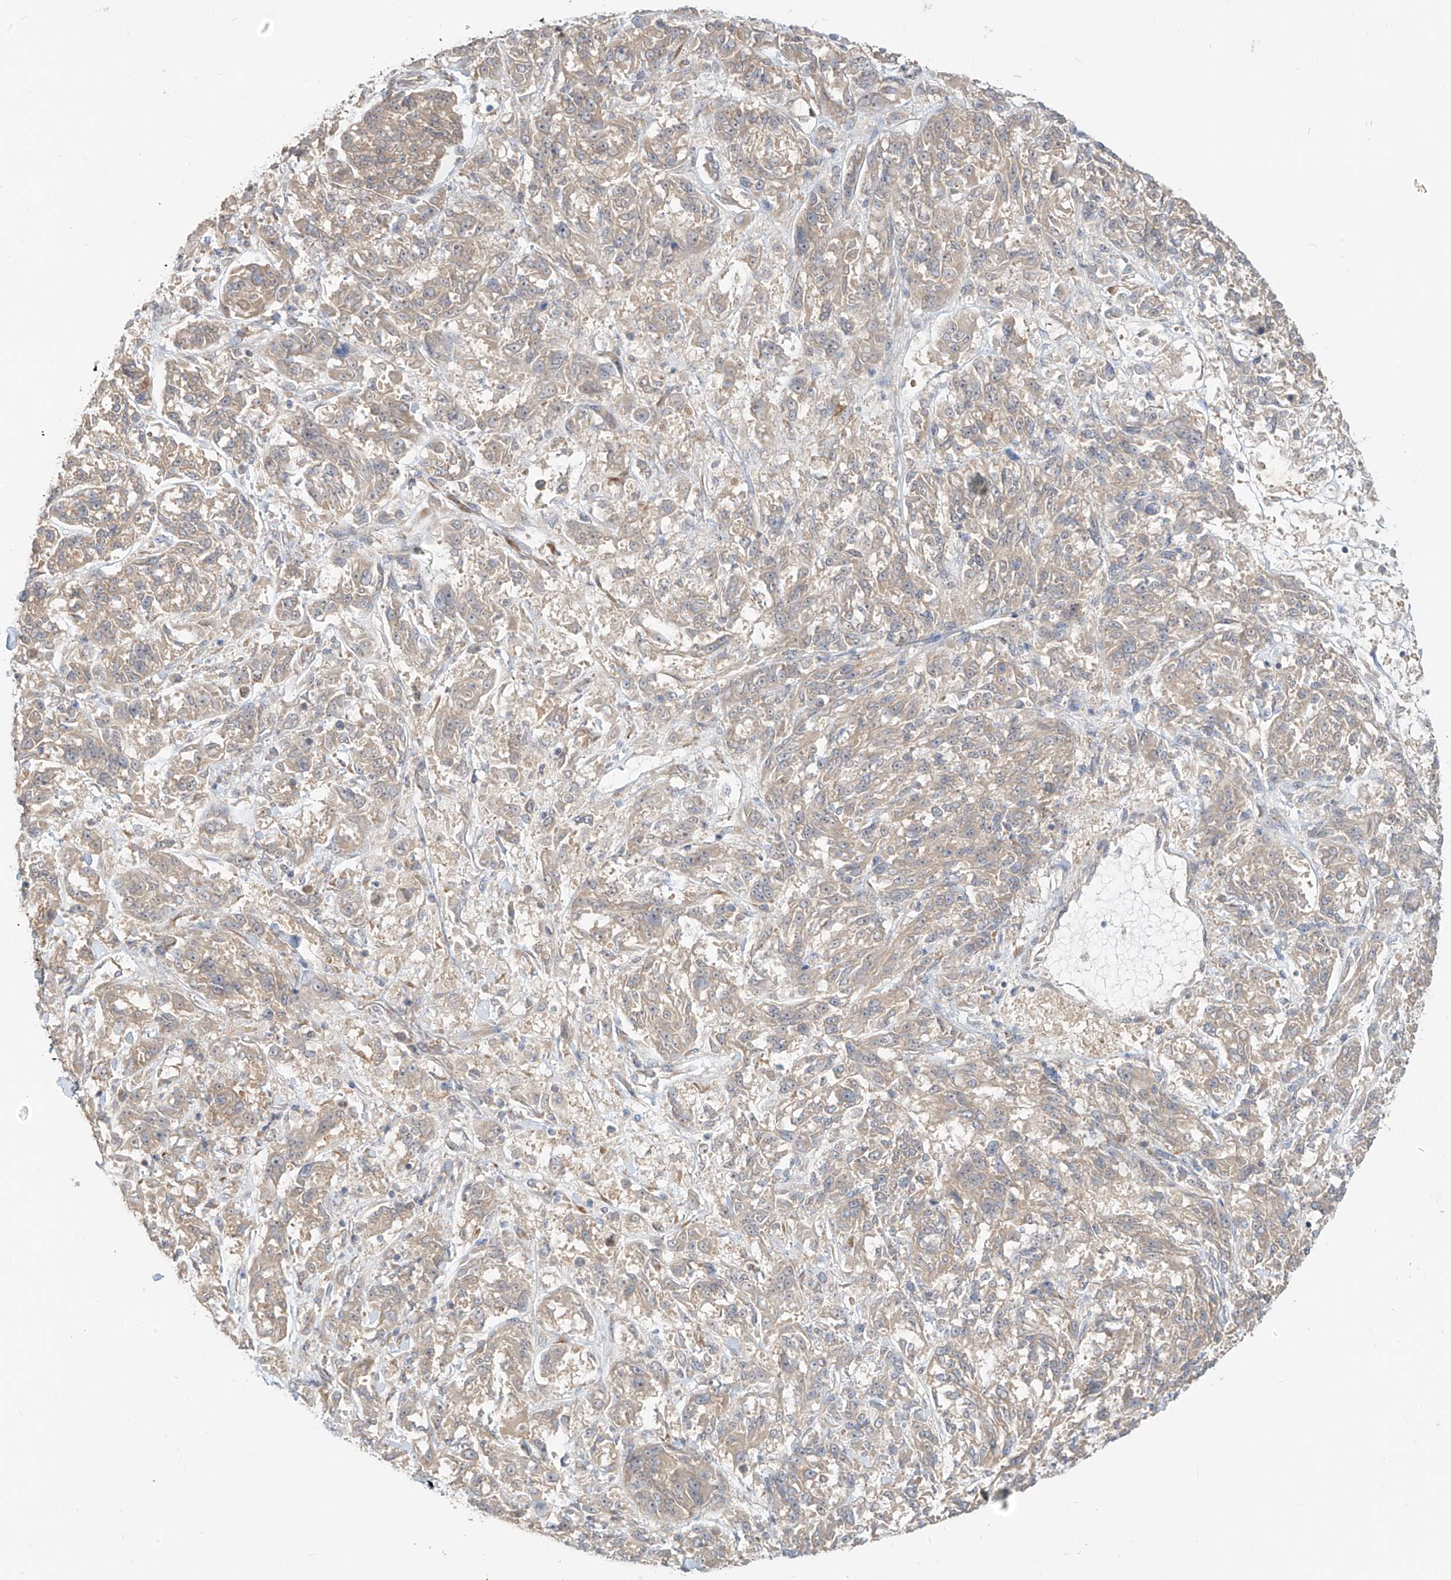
{"staining": {"intensity": "weak", "quantity": "25%-75%", "location": "cytoplasmic/membranous"}, "tissue": "melanoma", "cell_type": "Tumor cells", "image_type": "cancer", "snomed": [{"axis": "morphology", "description": "Malignant melanoma, NOS"}, {"axis": "topography", "description": "Skin"}], "caption": "This photomicrograph reveals immunohistochemistry (IHC) staining of melanoma, with low weak cytoplasmic/membranous positivity in about 25%-75% of tumor cells.", "gene": "MTUS2", "patient": {"sex": "male", "age": 53}}